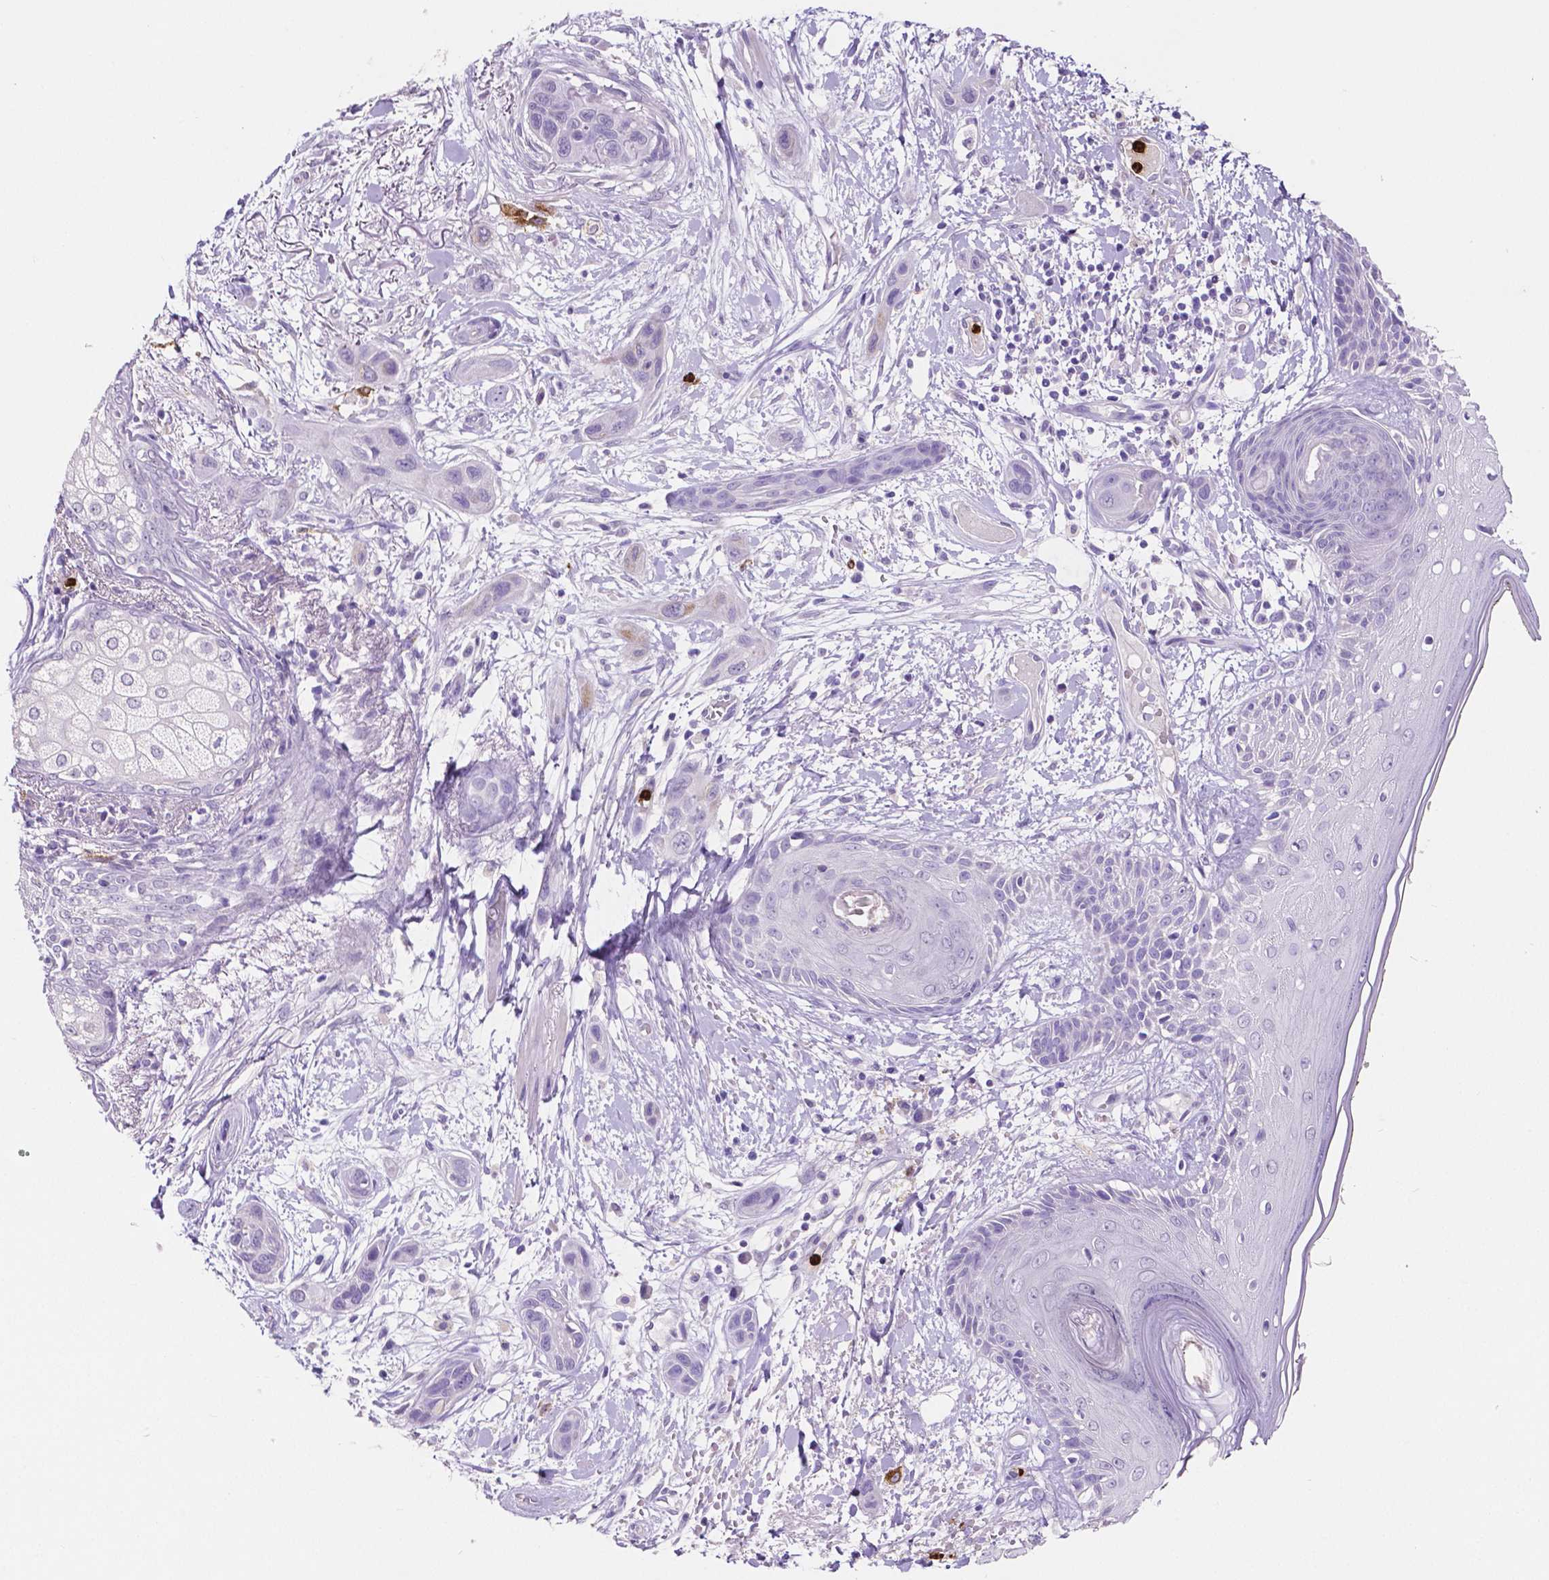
{"staining": {"intensity": "negative", "quantity": "none", "location": "none"}, "tissue": "skin cancer", "cell_type": "Tumor cells", "image_type": "cancer", "snomed": [{"axis": "morphology", "description": "Squamous cell carcinoma, NOS"}, {"axis": "topography", "description": "Skin"}], "caption": "DAB (3,3'-diaminobenzidine) immunohistochemical staining of human skin cancer (squamous cell carcinoma) exhibits no significant expression in tumor cells. Nuclei are stained in blue.", "gene": "MMP9", "patient": {"sex": "male", "age": 79}}